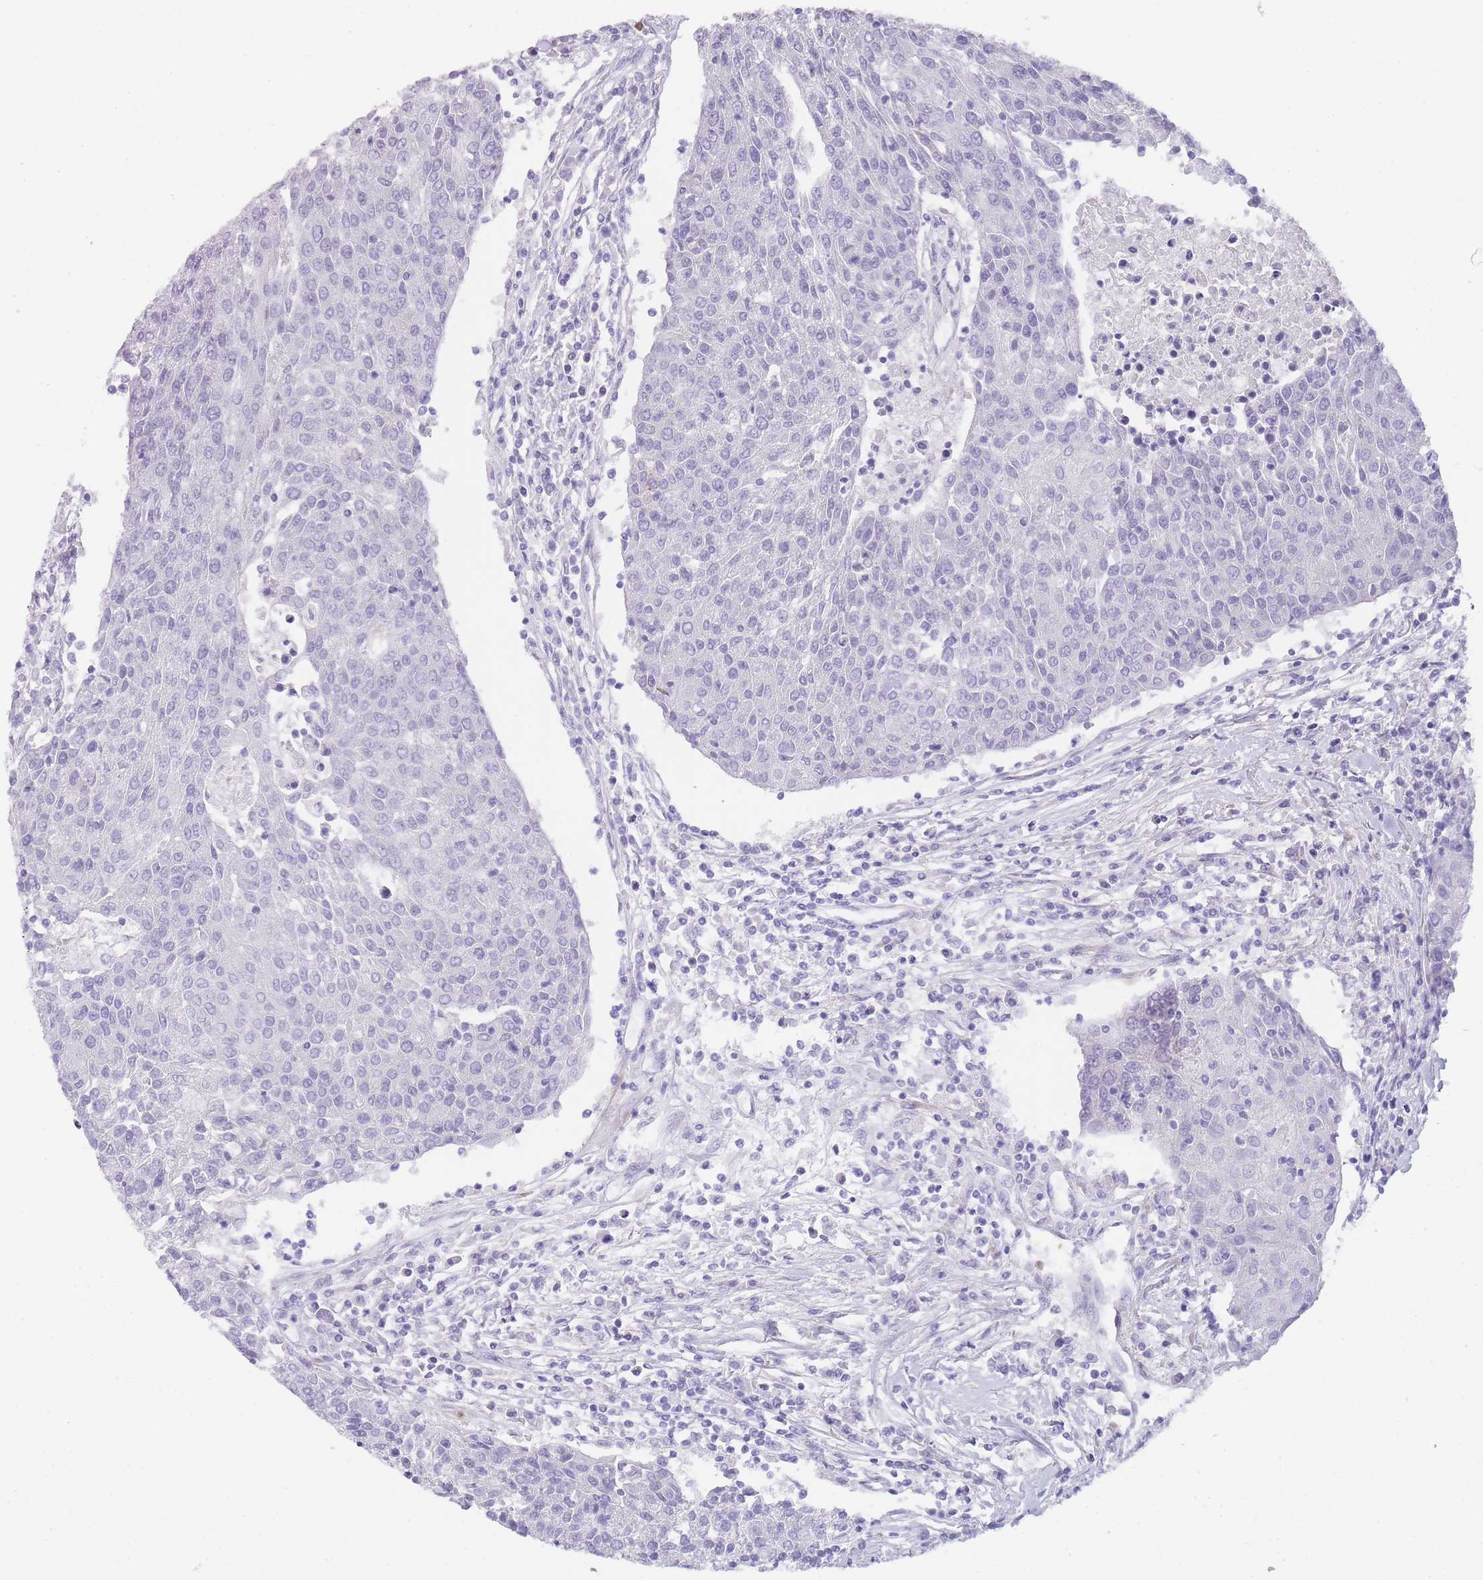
{"staining": {"intensity": "negative", "quantity": "none", "location": "none"}, "tissue": "urothelial cancer", "cell_type": "Tumor cells", "image_type": "cancer", "snomed": [{"axis": "morphology", "description": "Urothelial carcinoma, High grade"}, {"axis": "topography", "description": "Urinary bladder"}], "caption": "This is a image of IHC staining of urothelial cancer, which shows no expression in tumor cells. (Stains: DAB immunohistochemistry (IHC) with hematoxylin counter stain, Microscopy: brightfield microscopy at high magnification).", "gene": "ZNF627", "patient": {"sex": "female", "age": 85}}